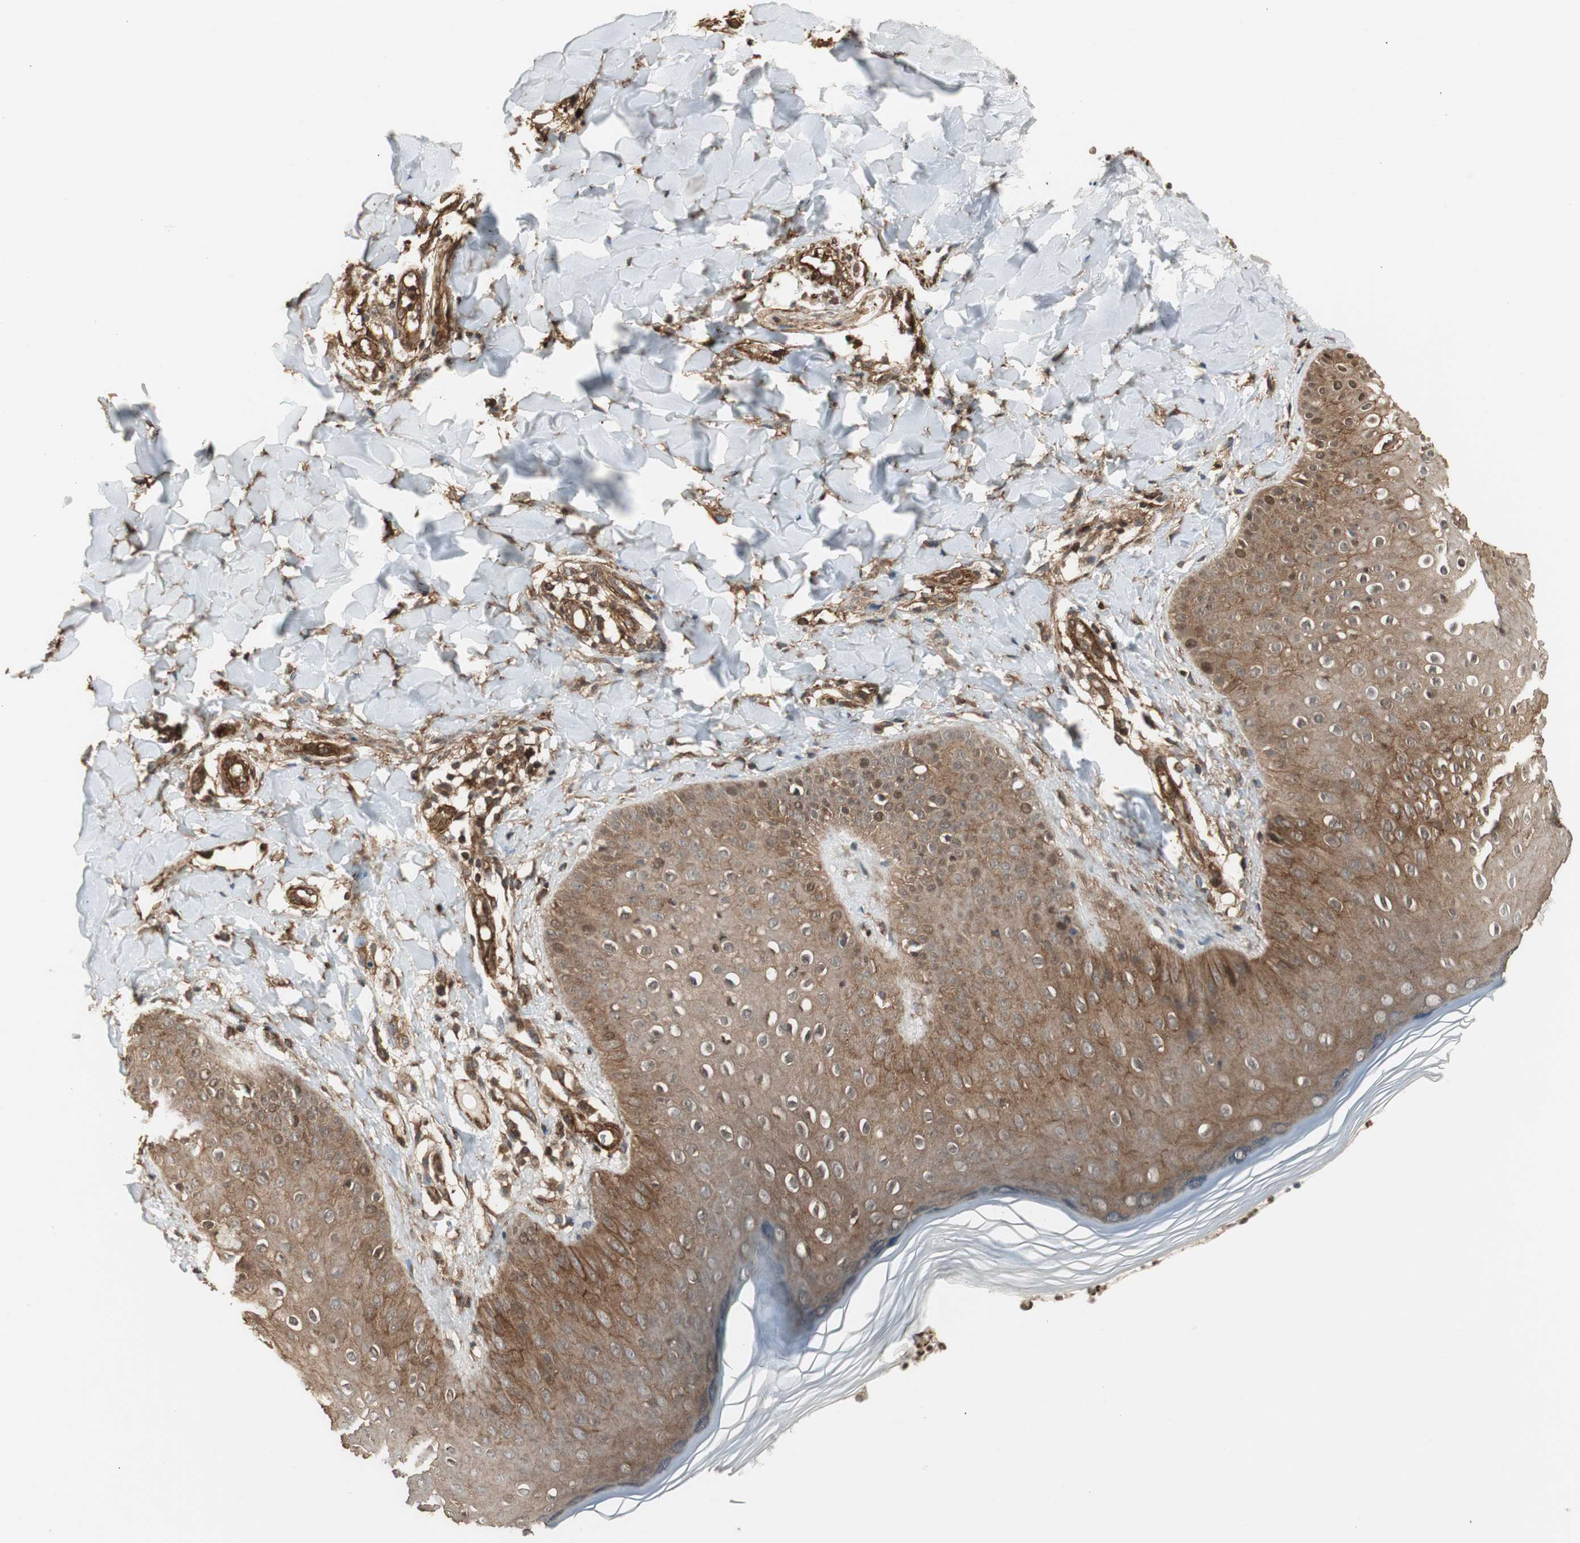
{"staining": {"intensity": "moderate", "quantity": ">75%", "location": "cytoplasmic/membranous"}, "tissue": "skin", "cell_type": "Epidermal cells", "image_type": "normal", "snomed": [{"axis": "morphology", "description": "Normal tissue, NOS"}, {"axis": "morphology", "description": "Inflammation, NOS"}, {"axis": "topography", "description": "Soft tissue"}, {"axis": "topography", "description": "Anal"}], "caption": "Brown immunohistochemical staining in benign skin displays moderate cytoplasmic/membranous expression in about >75% of epidermal cells. (brown staining indicates protein expression, while blue staining denotes nuclei).", "gene": "PTPN11", "patient": {"sex": "female", "age": 15}}